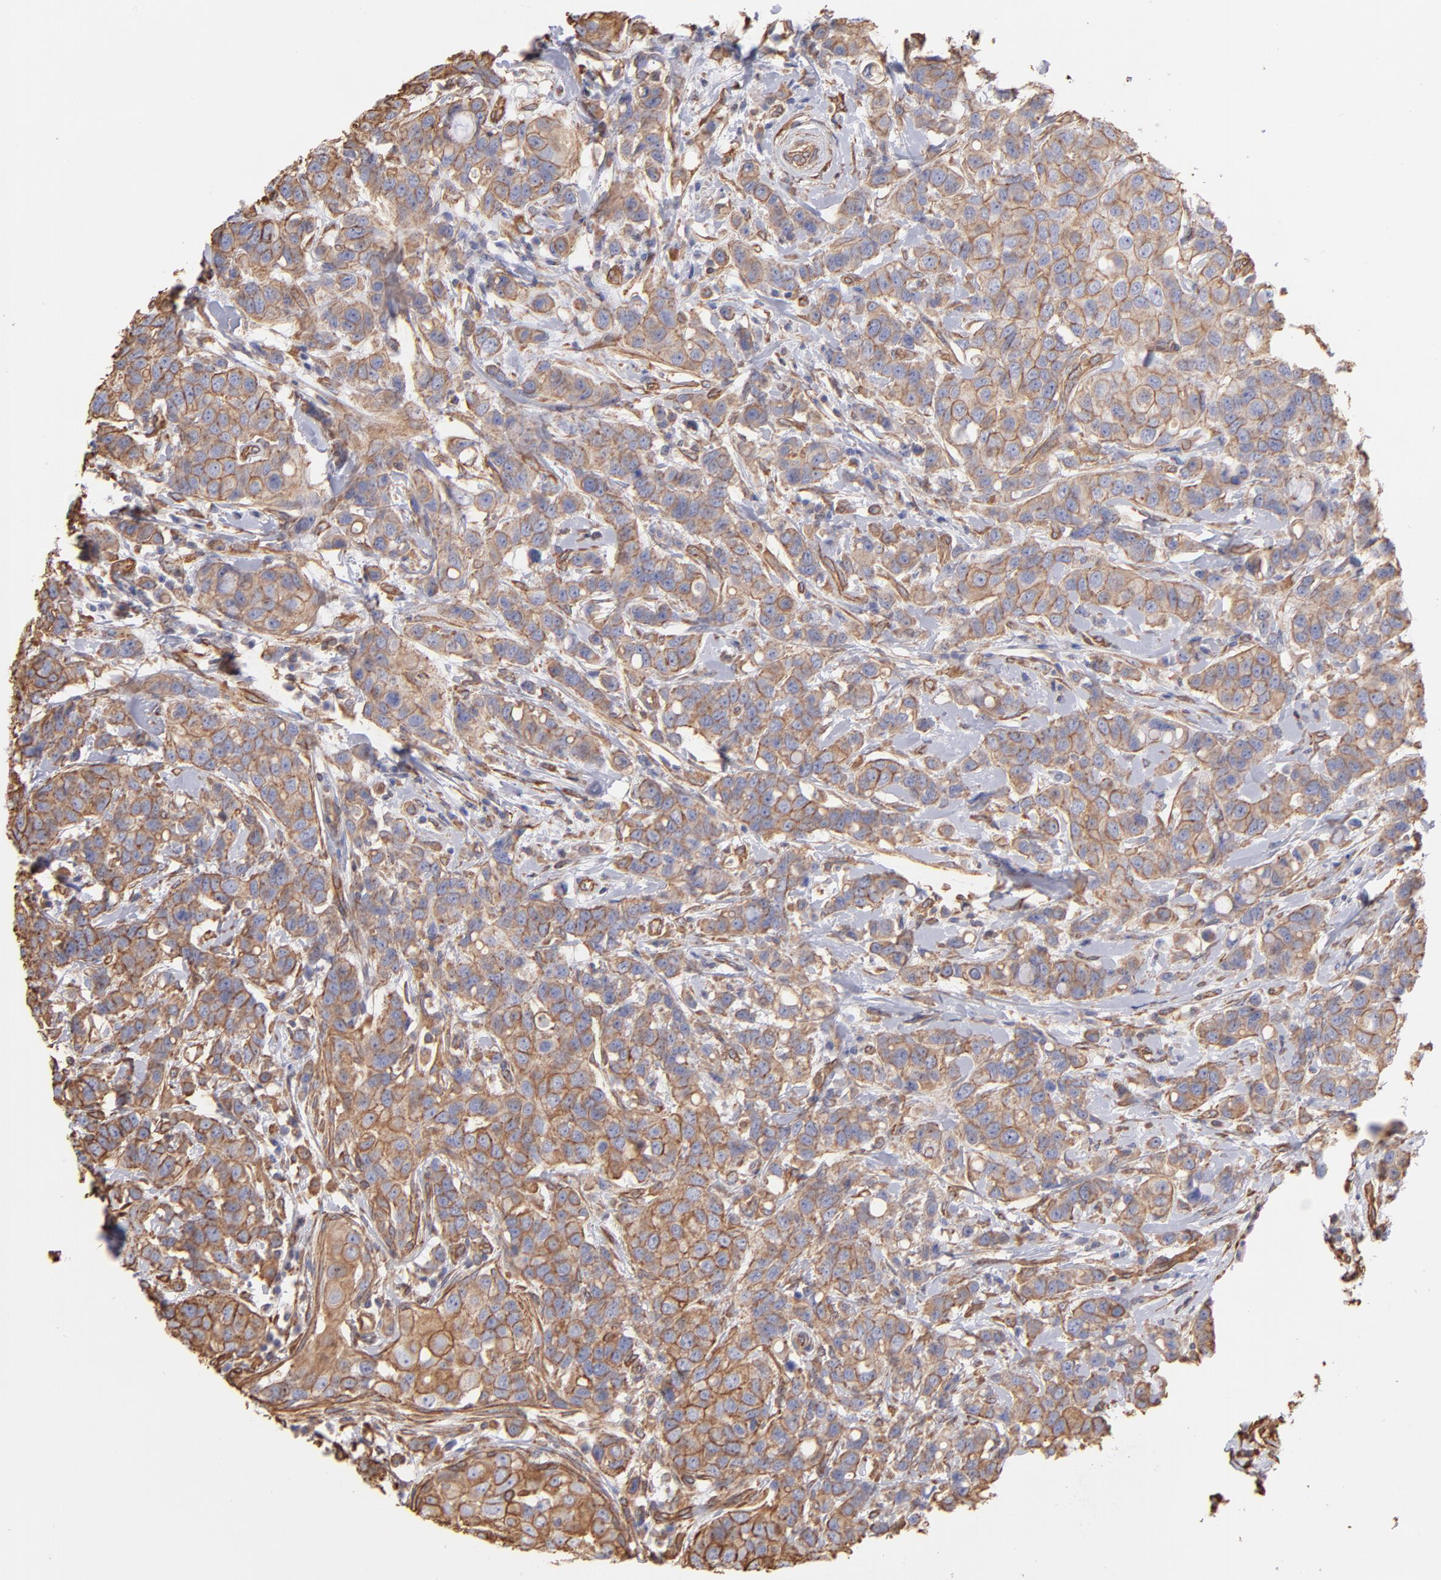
{"staining": {"intensity": "moderate", "quantity": ">75%", "location": "cytoplasmic/membranous"}, "tissue": "breast cancer", "cell_type": "Tumor cells", "image_type": "cancer", "snomed": [{"axis": "morphology", "description": "Duct carcinoma"}, {"axis": "topography", "description": "Breast"}], "caption": "Immunohistochemical staining of breast cancer (infiltrating ductal carcinoma) demonstrates medium levels of moderate cytoplasmic/membranous protein positivity in approximately >75% of tumor cells. The staining was performed using DAB (3,3'-diaminobenzidine) to visualize the protein expression in brown, while the nuclei were stained in blue with hematoxylin (Magnification: 20x).", "gene": "PLEC", "patient": {"sex": "female", "age": 27}}